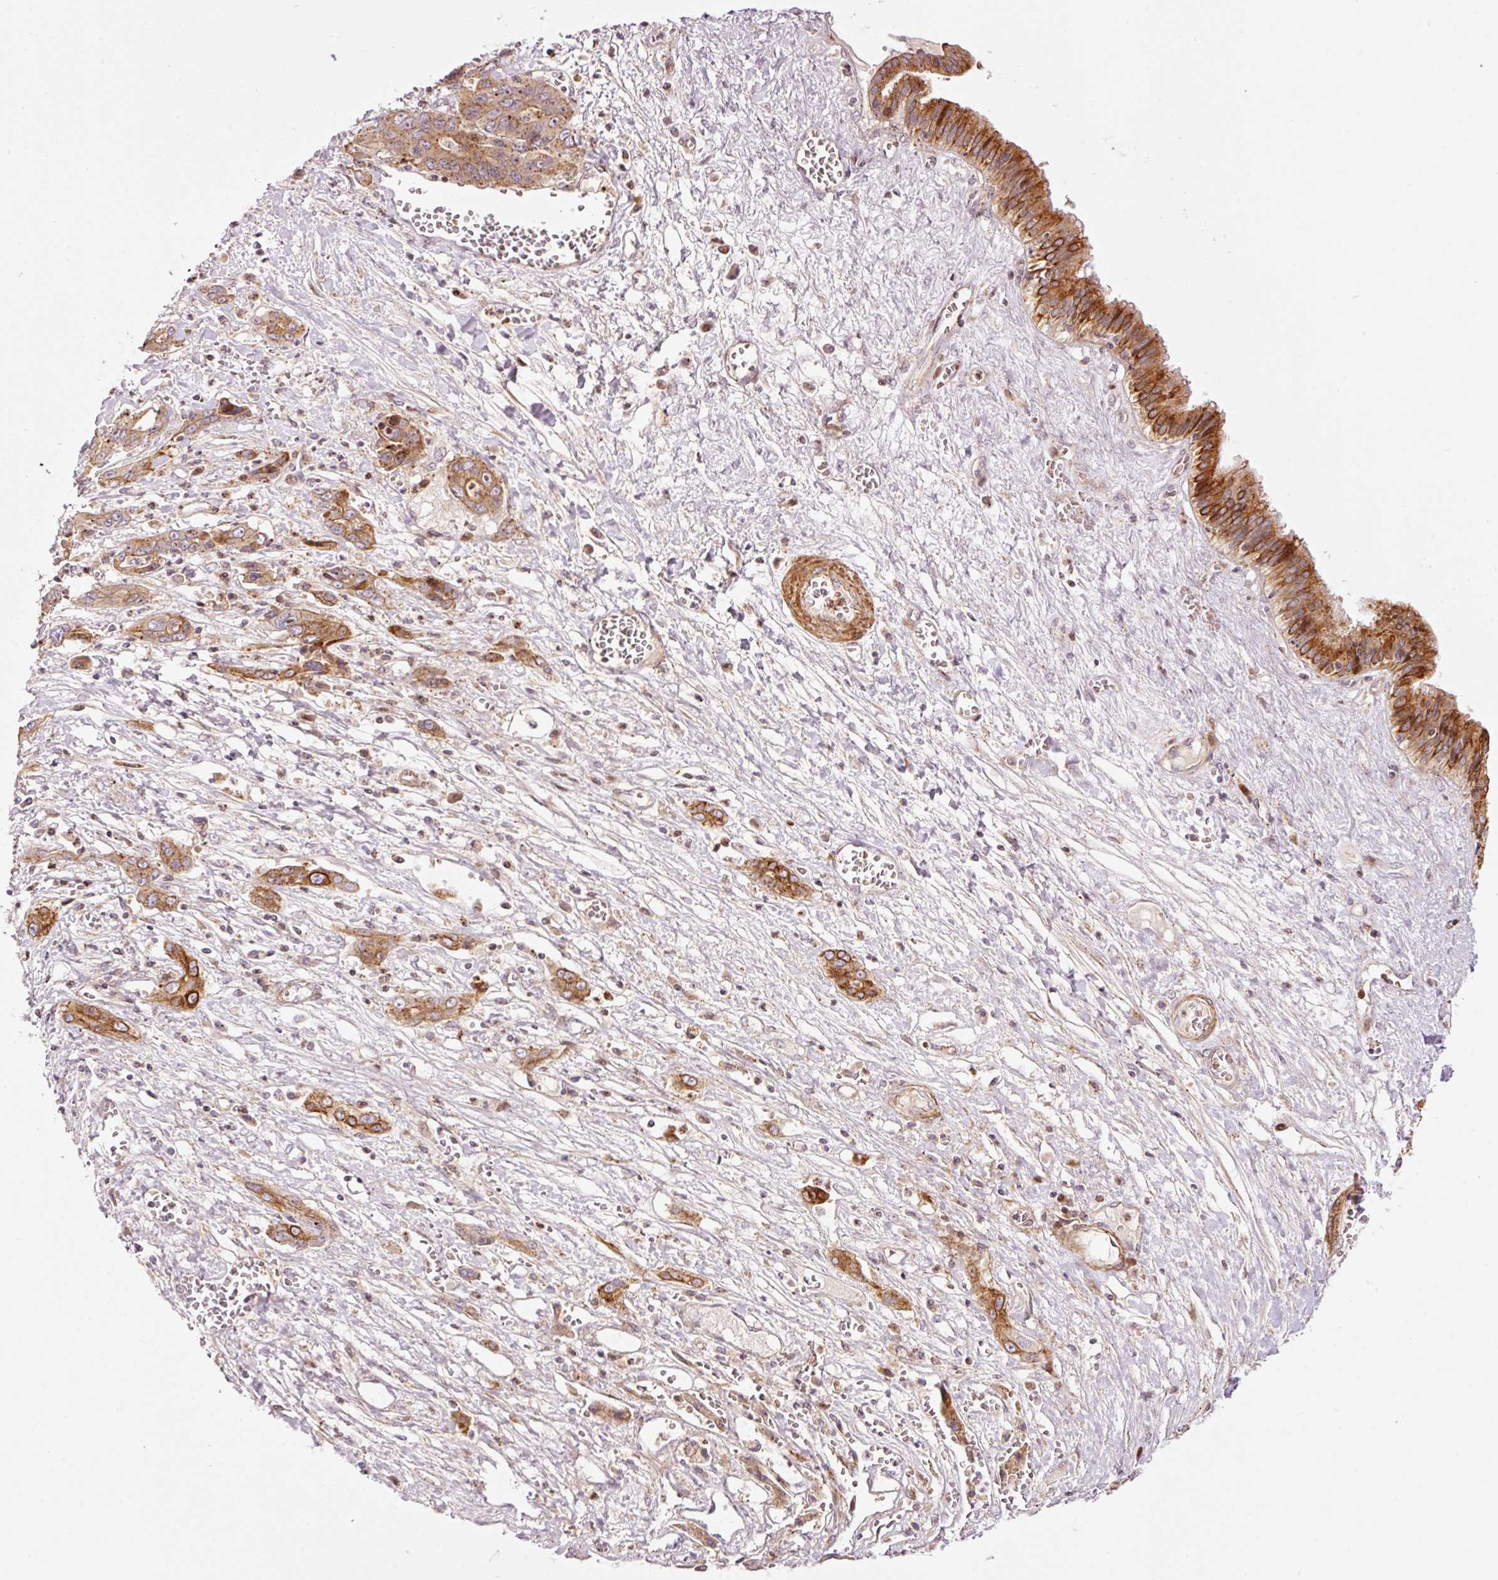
{"staining": {"intensity": "moderate", "quantity": ">75%", "location": "cytoplasmic/membranous"}, "tissue": "liver cancer", "cell_type": "Tumor cells", "image_type": "cancer", "snomed": [{"axis": "morphology", "description": "Cholangiocarcinoma"}, {"axis": "topography", "description": "Liver"}], "caption": "A brown stain labels moderate cytoplasmic/membranous staining of a protein in human liver cancer tumor cells.", "gene": "ANKRD20A1", "patient": {"sex": "male", "age": 67}}